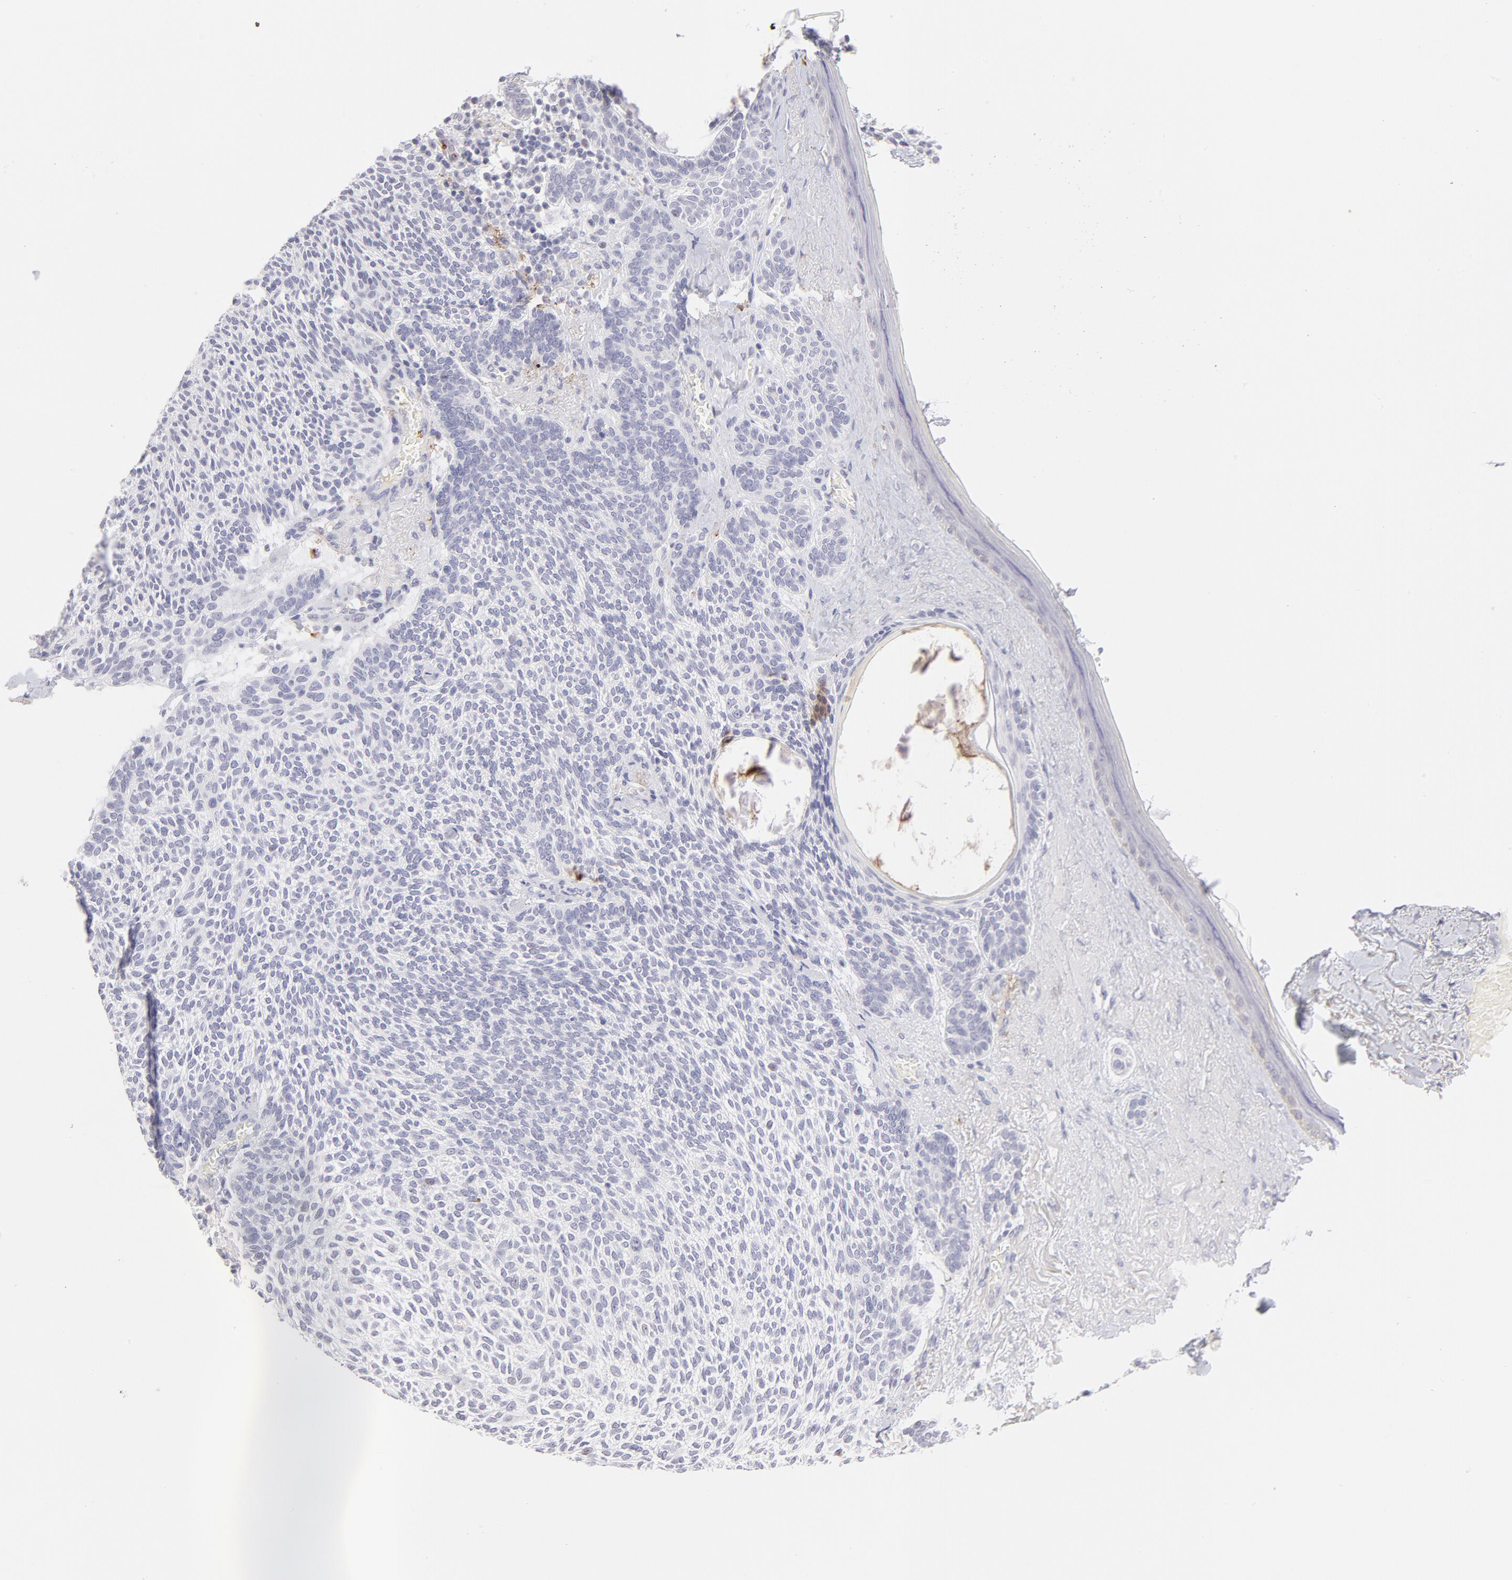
{"staining": {"intensity": "negative", "quantity": "none", "location": "none"}, "tissue": "skin cancer", "cell_type": "Tumor cells", "image_type": "cancer", "snomed": [{"axis": "morphology", "description": "Normal tissue, NOS"}, {"axis": "morphology", "description": "Basal cell carcinoma"}, {"axis": "topography", "description": "Skin"}], "caption": "The histopathology image exhibits no staining of tumor cells in basal cell carcinoma (skin).", "gene": "LTB4R", "patient": {"sex": "female", "age": 70}}